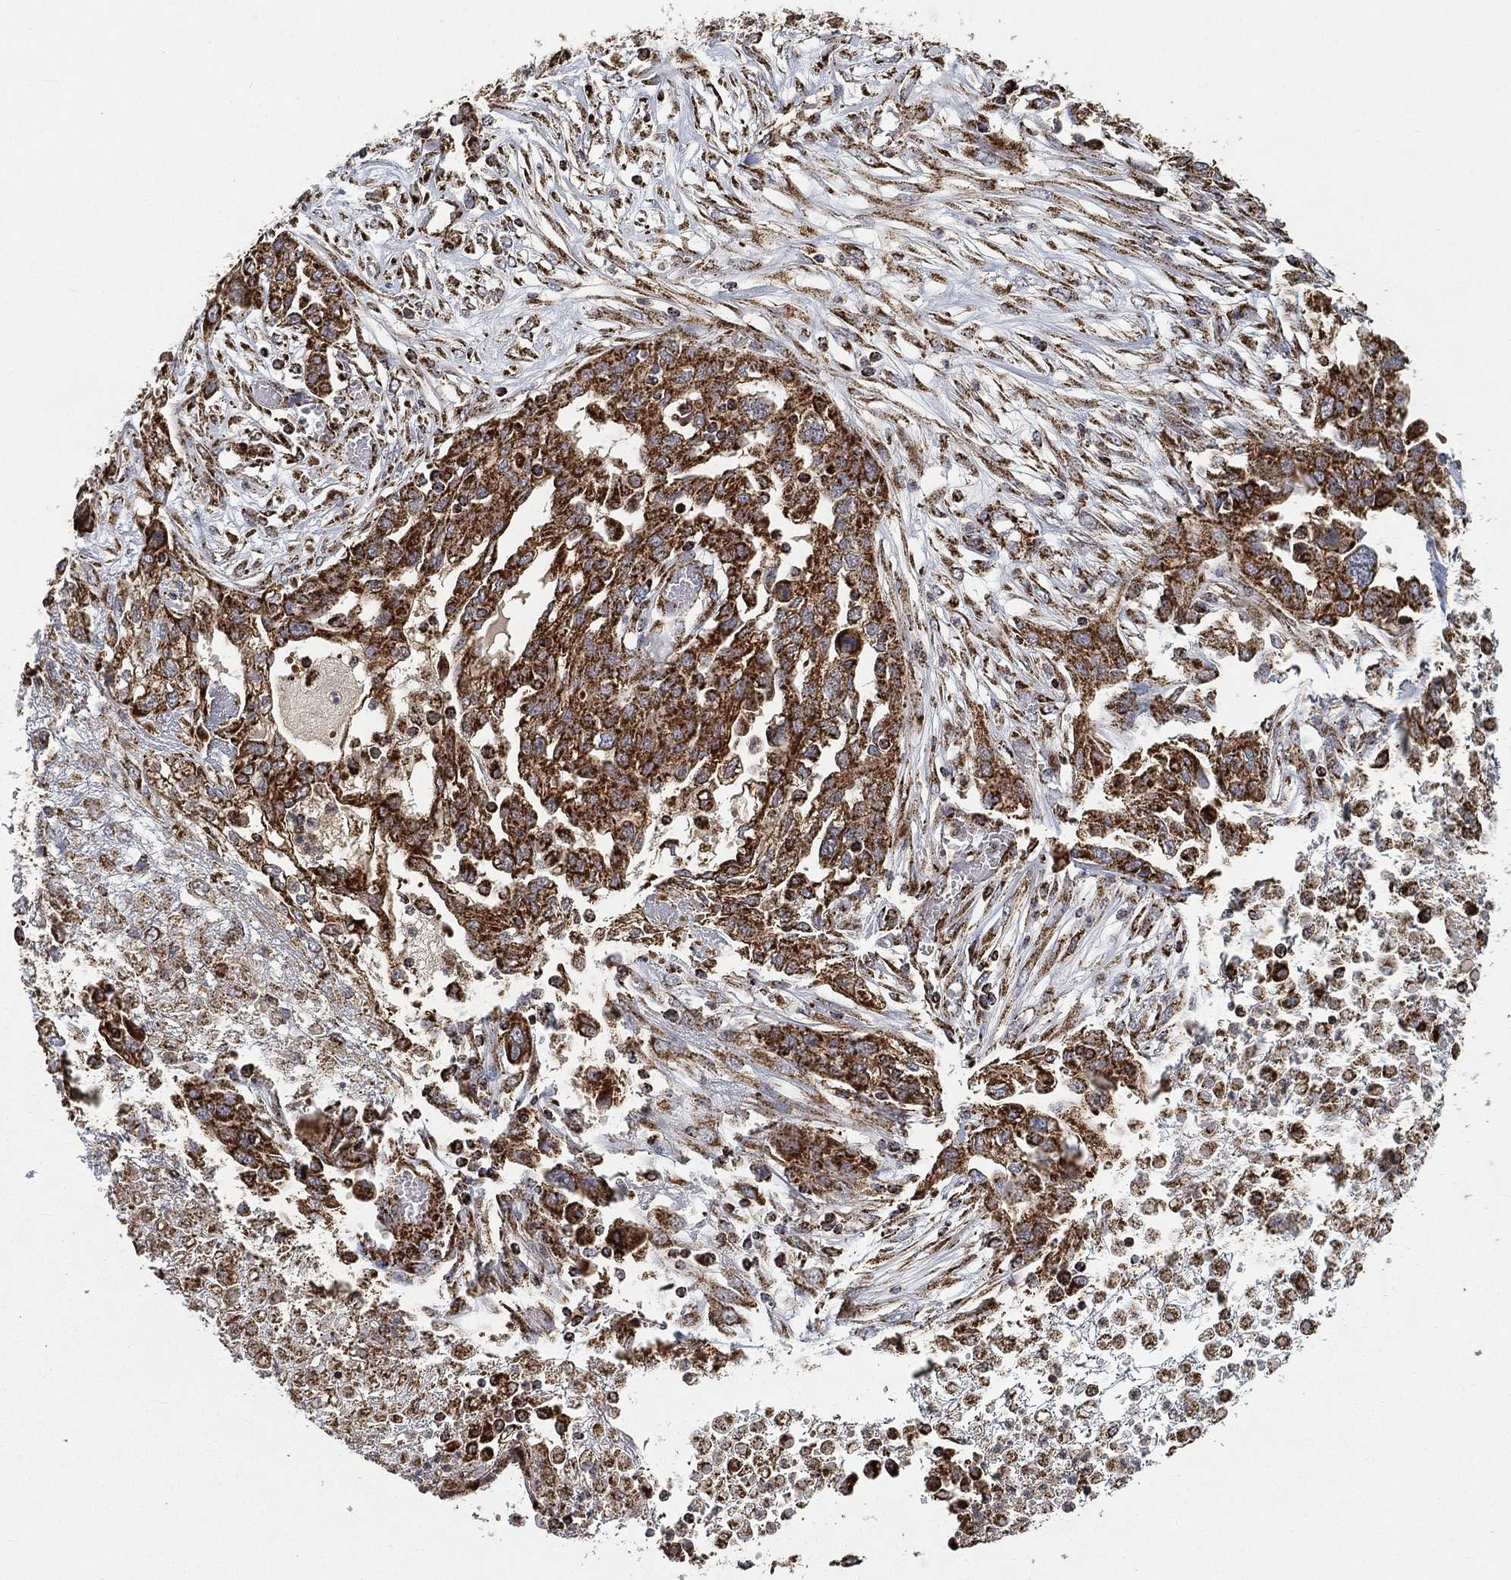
{"staining": {"intensity": "strong", "quantity": ">75%", "location": "cytoplasmic/membranous"}, "tissue": "ovarian cancer", "cell_type": "Tumor cells", "image_type": "cancer", "snomed": [{"axis": "morphology", "description": "Cystadenocarcinoma, serous, NOS"}, {"axis": "topography", "description": "Ovary"}], "caption": "Immunohistochemistry (IHC) of human serous cystadenocarcinoma (ovarian) exhibits high levels of strong cytoplasmic/membranous expression in approximately >75% of tumor cells. (IHC, brightfield microscopy, high magnification).", "gene": "SLC38A7", "patient": {"sex": "female", "age": 67}}